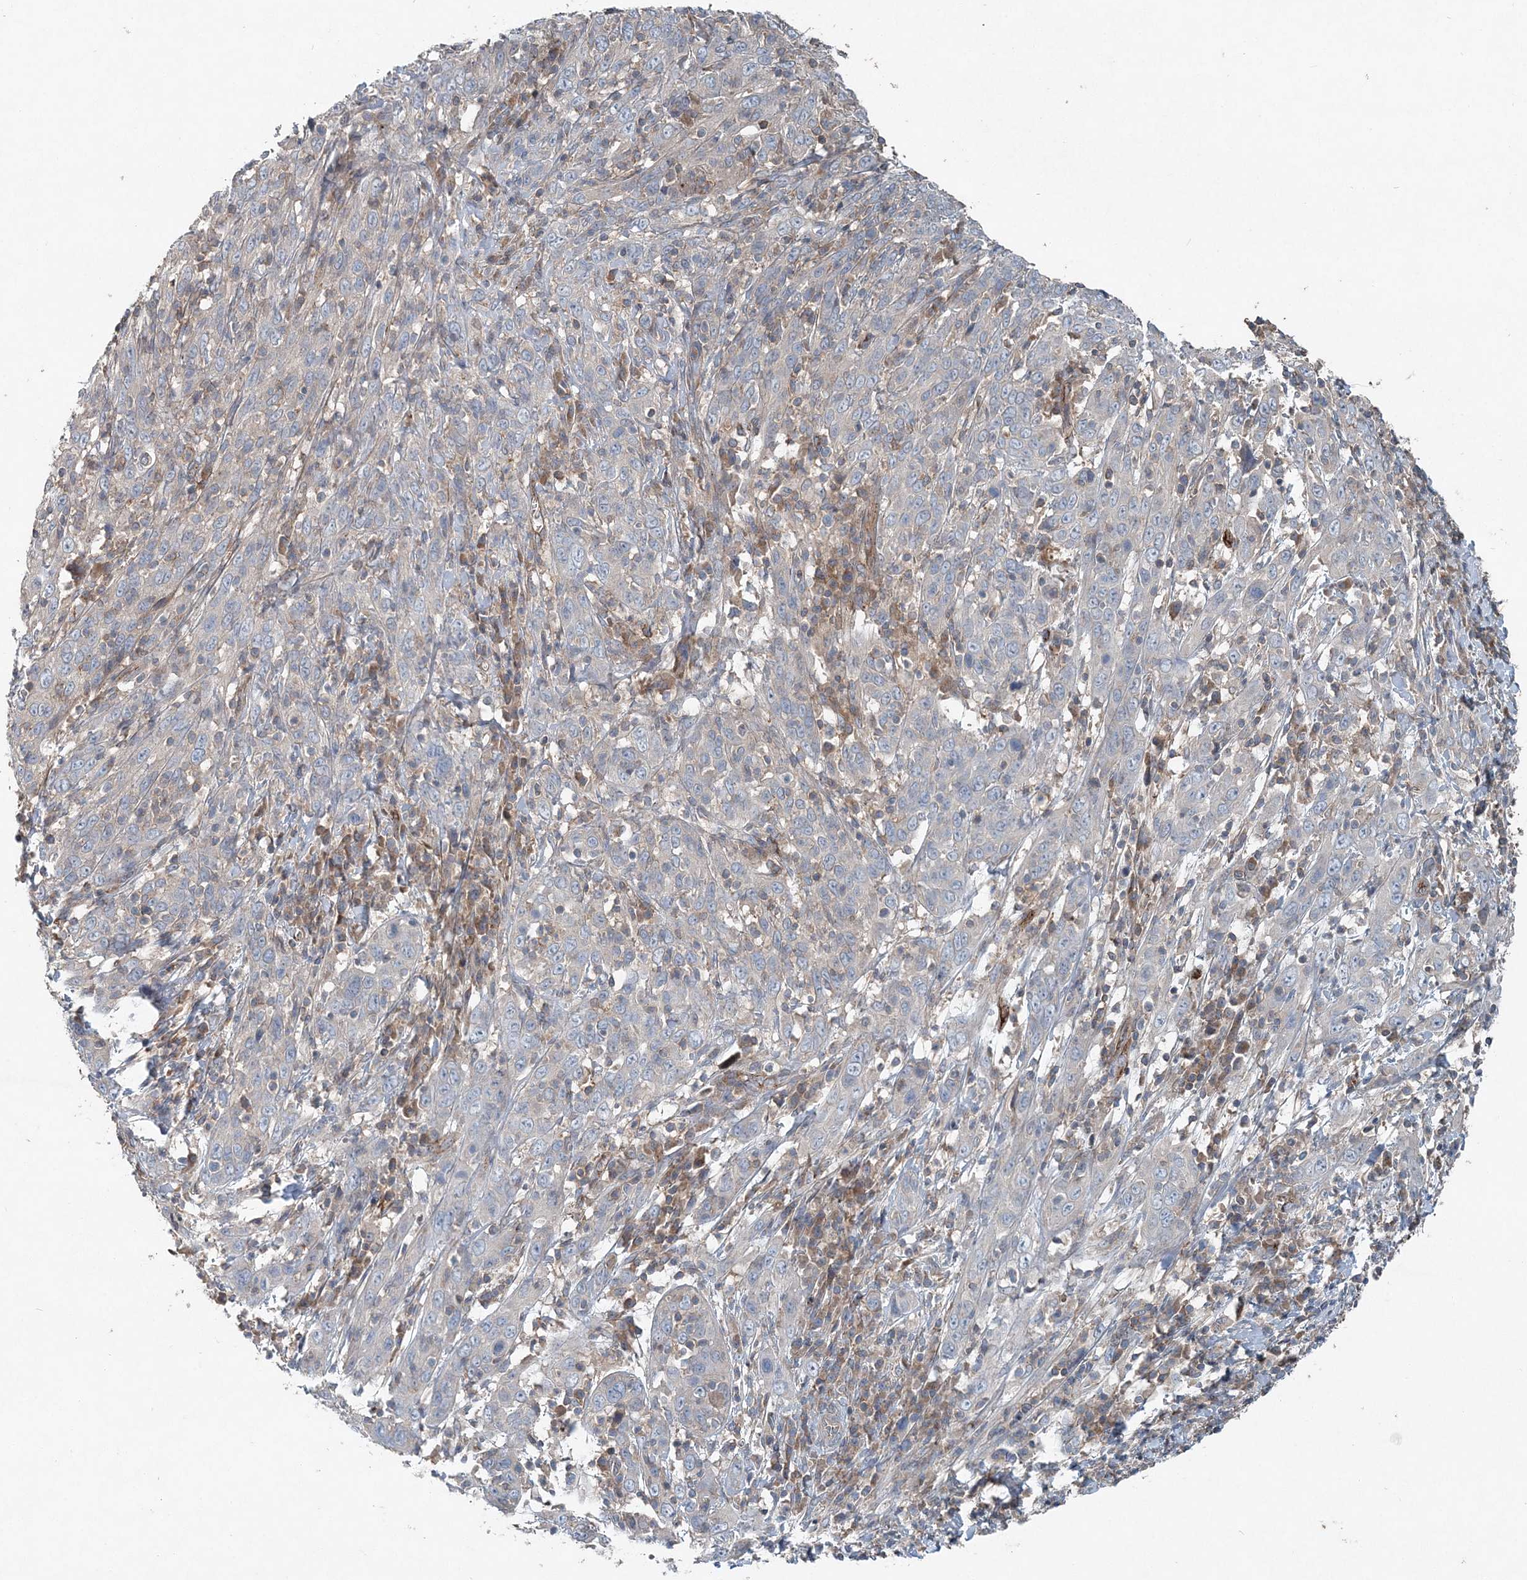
{"staining": {"intensity": "negative", "quantity": "none", "location": "none"}, "tissue": "cervical cancer", "cell_type": "Tumor cells", "image_type": "cancer", "snomed": [{"axis": "morphology", "description": "Squamous cell carcinoma, NOS"}, {"axis": "topography", "description": "Cervix"}], "caption": "Tumor cells show no significant staining in cervical squamous cell carcinoma.", "gene": "ABHD14B", "patient": {"sex": "female", "age": 46}}